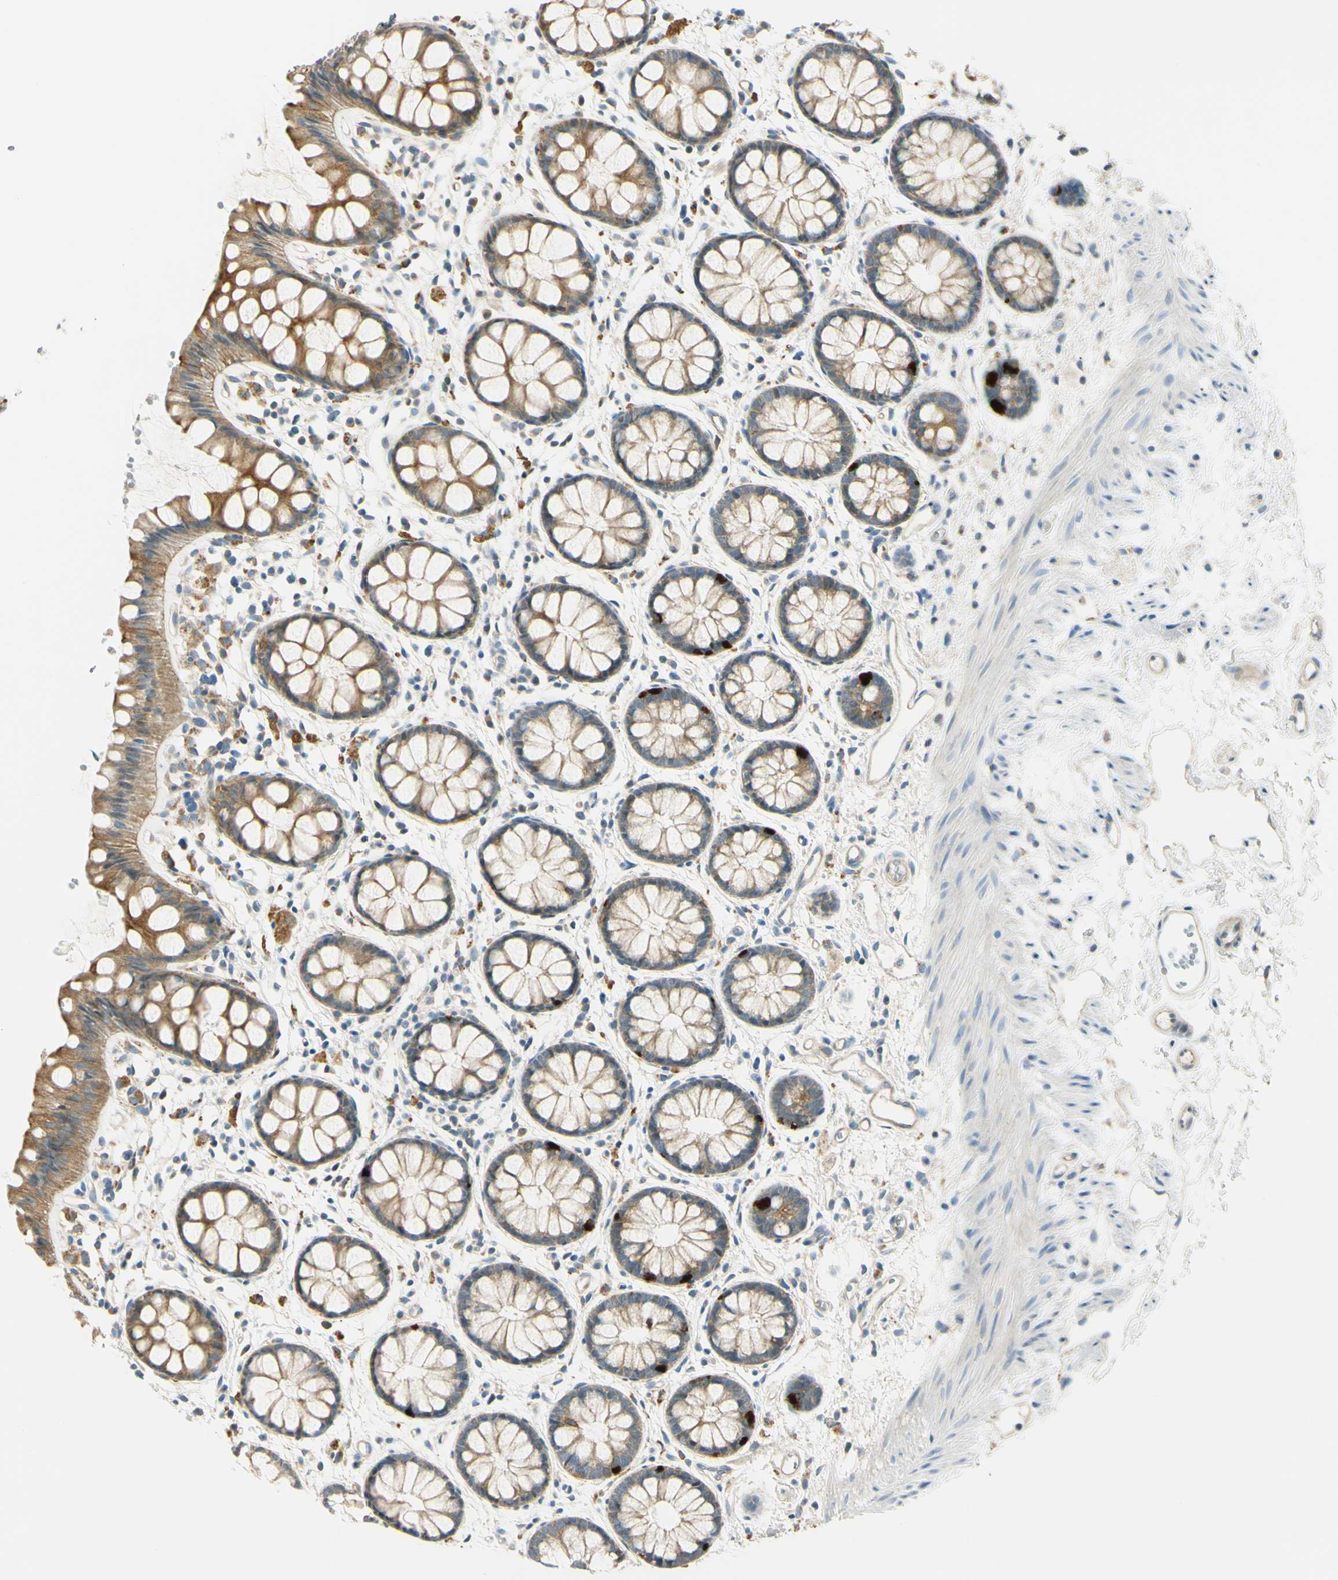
{"staining": {"intensity": "moderate", "quantity": ">75%", "location": "cytoplasmic/membranous"}, "tissue": "rectum", "cell_type": "Glandular cells", "image_type": "normal", "snomed": [{"axis": "morphology", "description": "Normal tissue, NOS"}, {"axis": "topography", "description": "Rectum"}], "caption": "Immunohistochemical staining of unremarkable rectum reveals moderate cytoplasmic/membranous protein positivity in approximately >75% of glandular cells. (DAB (3,3'-diaminobenzidine) IHC, brown staining for protein, blue staining for nuclei).", "gene": "LAMA3", "patient": {"sex": "female", "age": 66}}